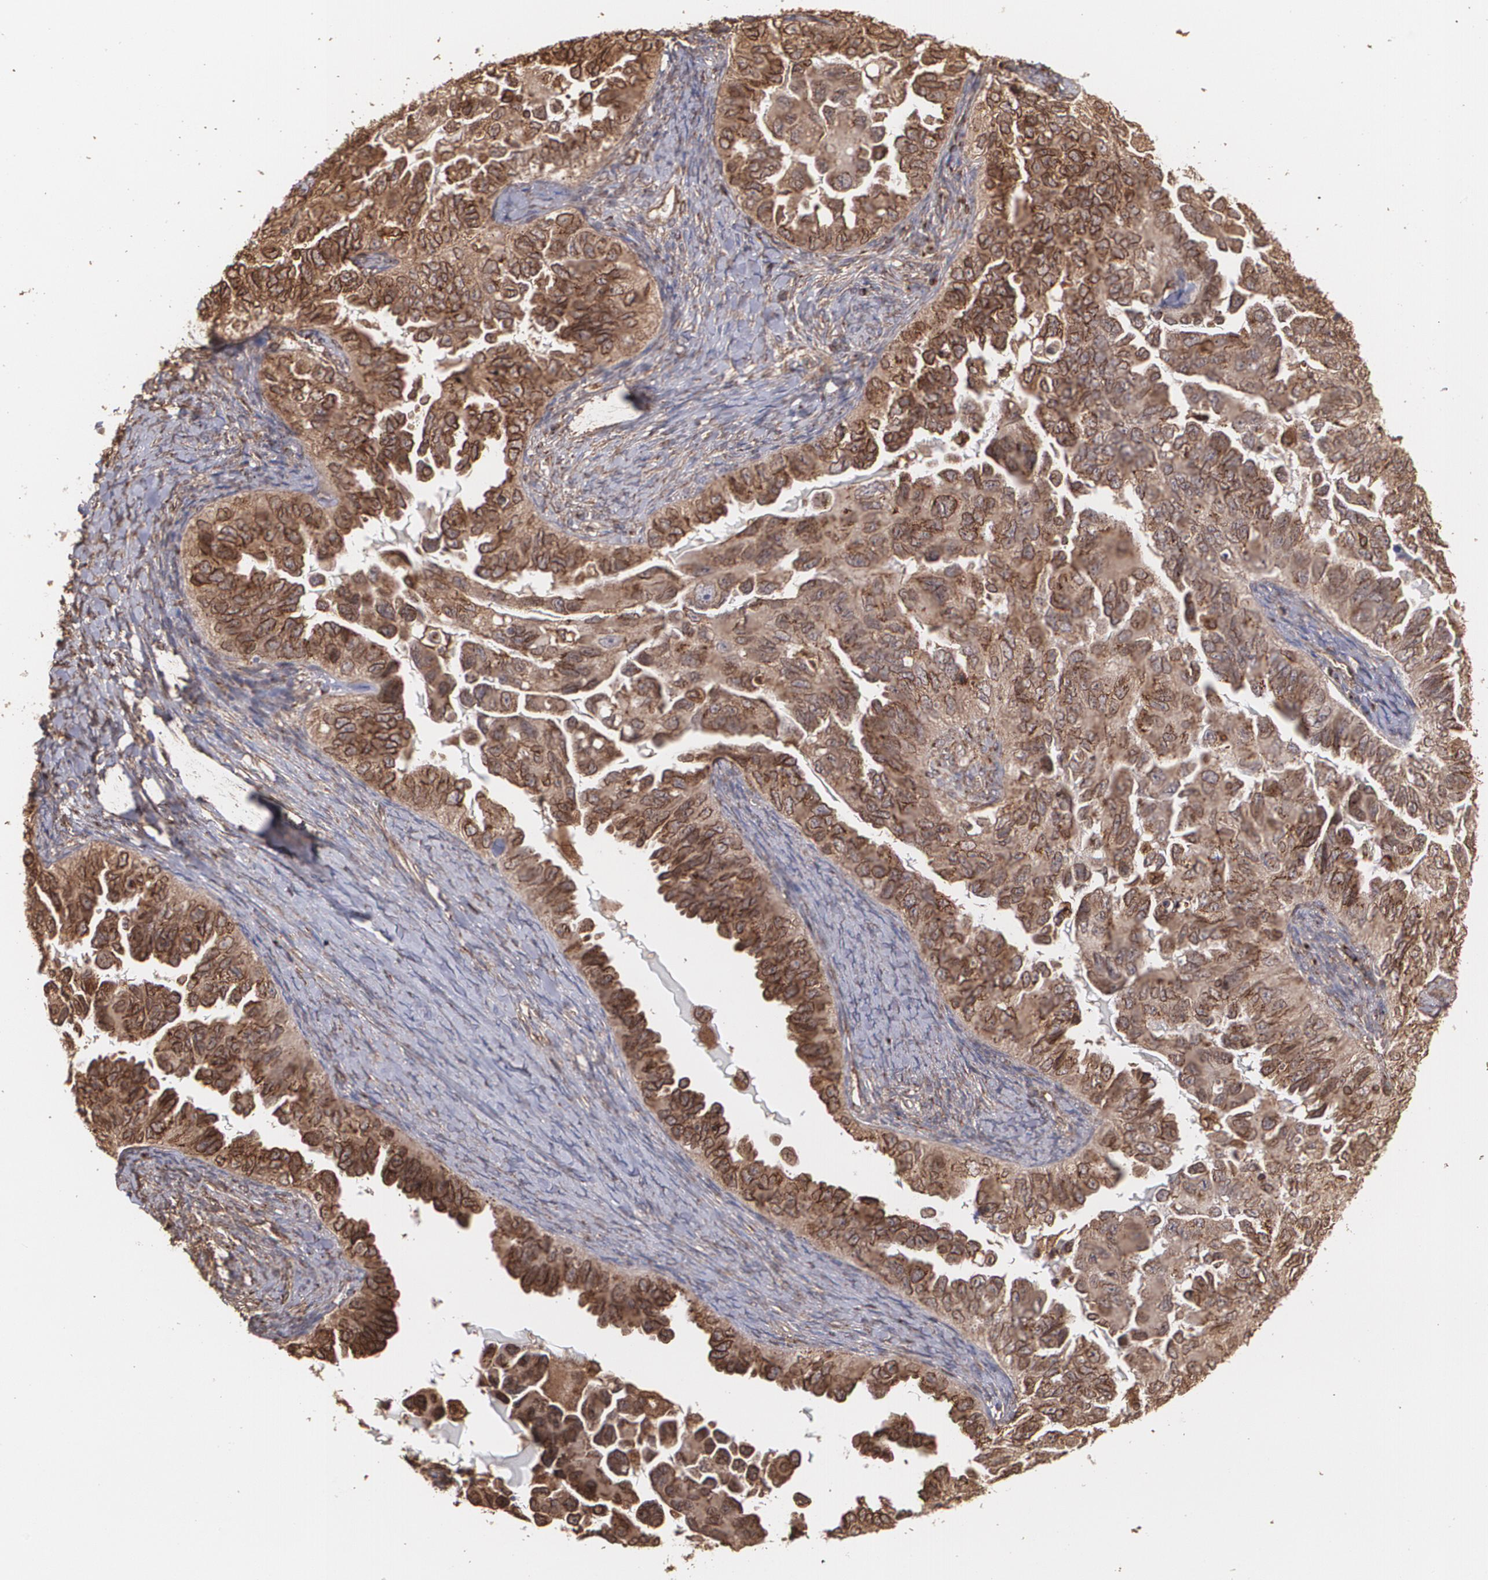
{"staining": {"intensity": "strong", "quantity": ">75%", "location": "cytoplasmic/membranous"}, "tissue": "ovarian cancer", "cell_type": "Tumor cells", "image_type": "cancer", "snomed": [{"axis": "morphology", "description": "Cystadenocarcinoma, serous, NOS"}, {"axis": "topography", "description": "Ovary"}], "caption": "Immunohistochemistry of human ovarian cancer (serous cystadenocarcinoma) demonstrates high levels of strong cytoplasmic/membranous positivity in approximately >75% of tumor cells. The staining is performed using DAB brown chromogen to label protein expression. The nuclei are counter-stained blue using hematoxylin.", "gene": "TRIP11", "patient": {"sex": "female", "age": 82}}